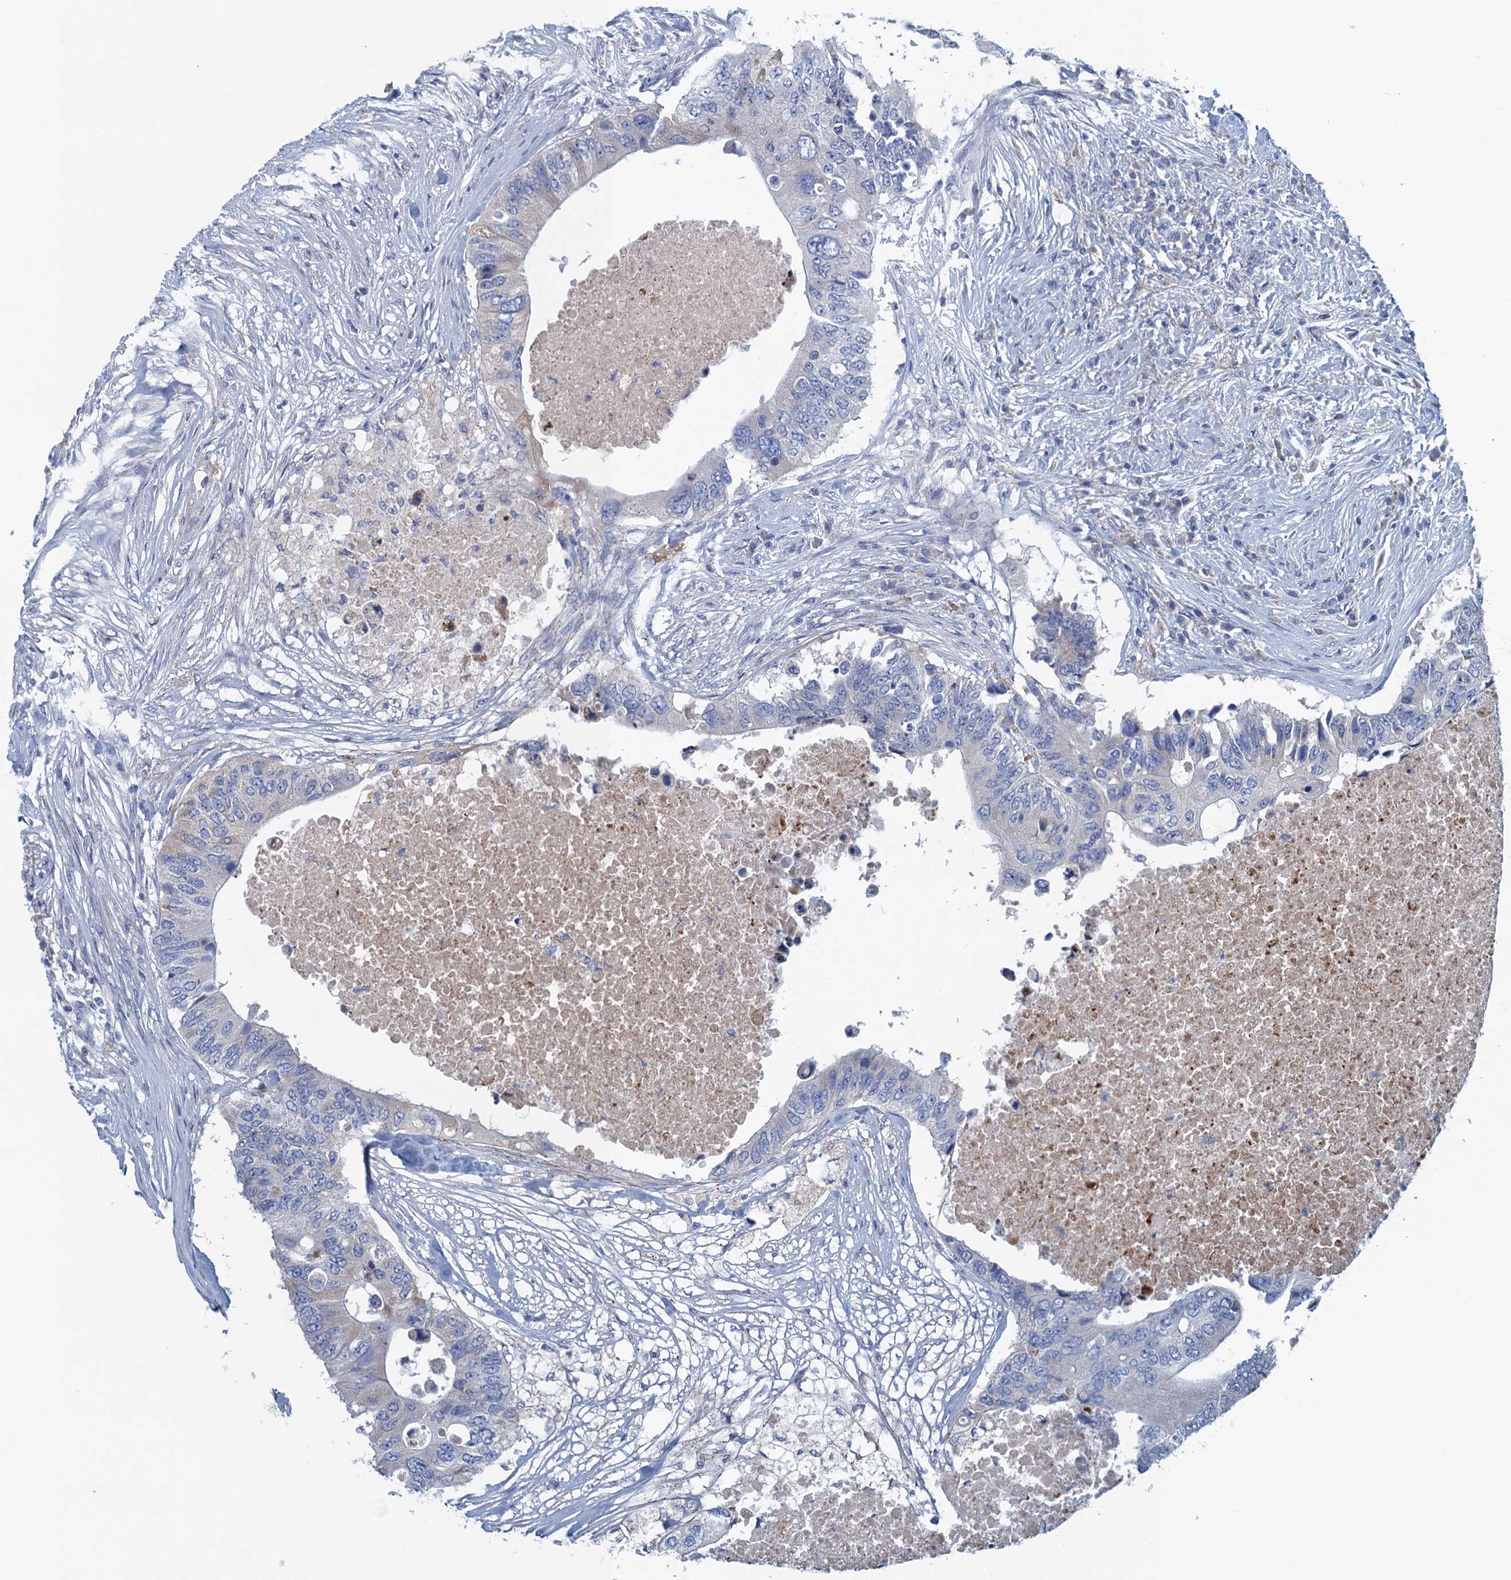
{"staining": {"intensity": "negative", "quantity": "none", "location": "none"}, "tissue": "colorectal cancer", "cell_type": "Tumor cells", "image_type": "cancer", "snomed": [{"axis": "morphology", "description": "Adenocarcinoma, NOS"}, {"axis": "topography", "description": "Colon"}], "caption": "The histopathology image exhibits no significant expression in tumor cells of colorectal adenocarcinoma.", "gene": "C10orf88", "patient": {"sex": "male", "age": 71}}